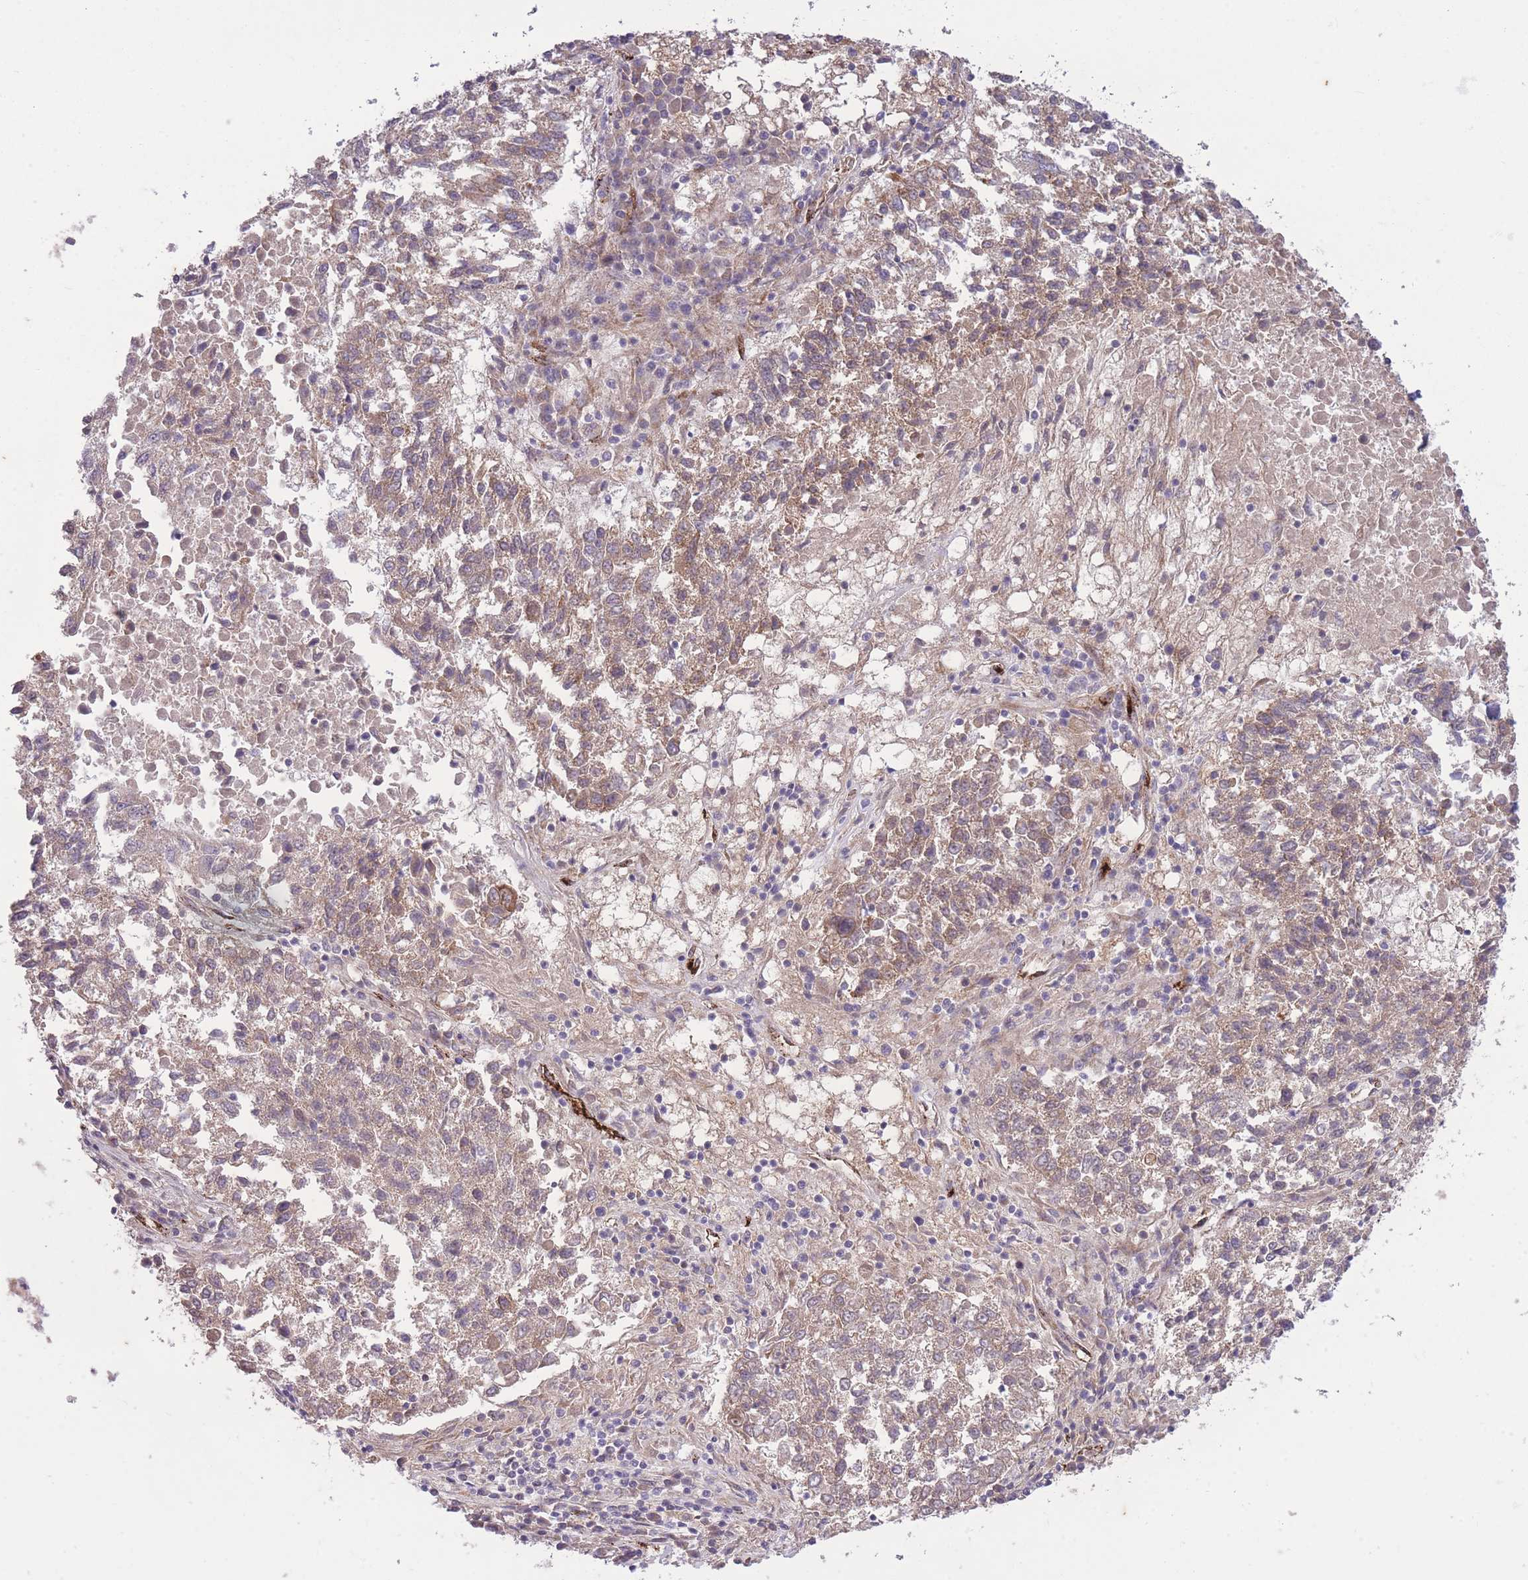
{"staining": {"intensity": "weak", "quantity": "<25%", "location": "cytoplasmic/membranous"}, "tissue": "lung cancer", "cell_type": "Tumor cells", "image_type": "cancer", "snomed": [{"axis": "morphology", "description": "Squamous cell carcinoma, NOS"}, {"axis": "topography", "description": "Lung"}], "caption": "Protein analysis of lung squamous cell carcinoma displays no significant staining in tumor cells.", "gene": "CISH", "patient": {"sex": "male", "age": 73}}